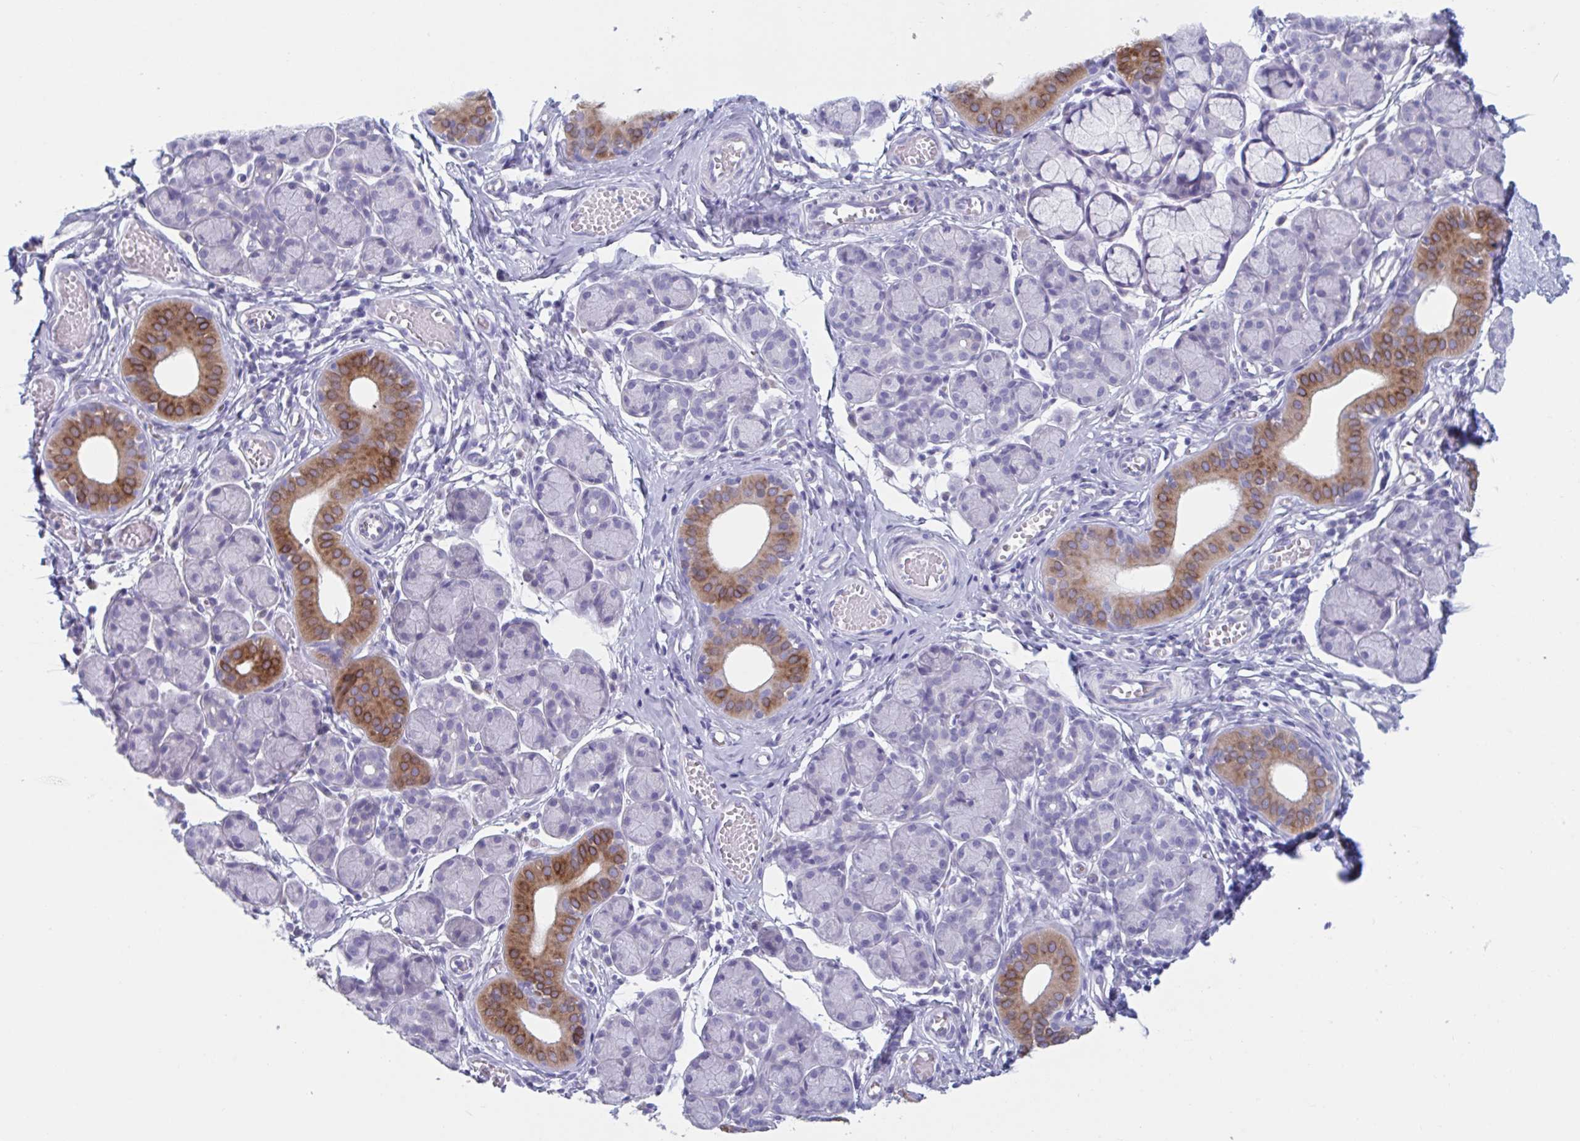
{"staining": {"intensity": "strong", "quantity": "<25%", "location": "cytoplasmic/membranous"}, "tissue": "salivary gland", "cell_type": "Glandular cells", "image_type": "normal", "snomed": [{"axis": "morphology", "description": "Normal tissue, NOS"}, {"axis": "morphology", "description": "Inflammation, NOS"}, {"axis": "topography", "description": "Lymph node"}, {"axis": "topography", "description": "Salivary gland"}], "caption": "The immunohistochemical stain shows strong cytoplasmic/membranous positivity in glandular cells of normal salivary gland.", "gene": "HSD11B2", "patient": {"sex": "male", "age": 3}}